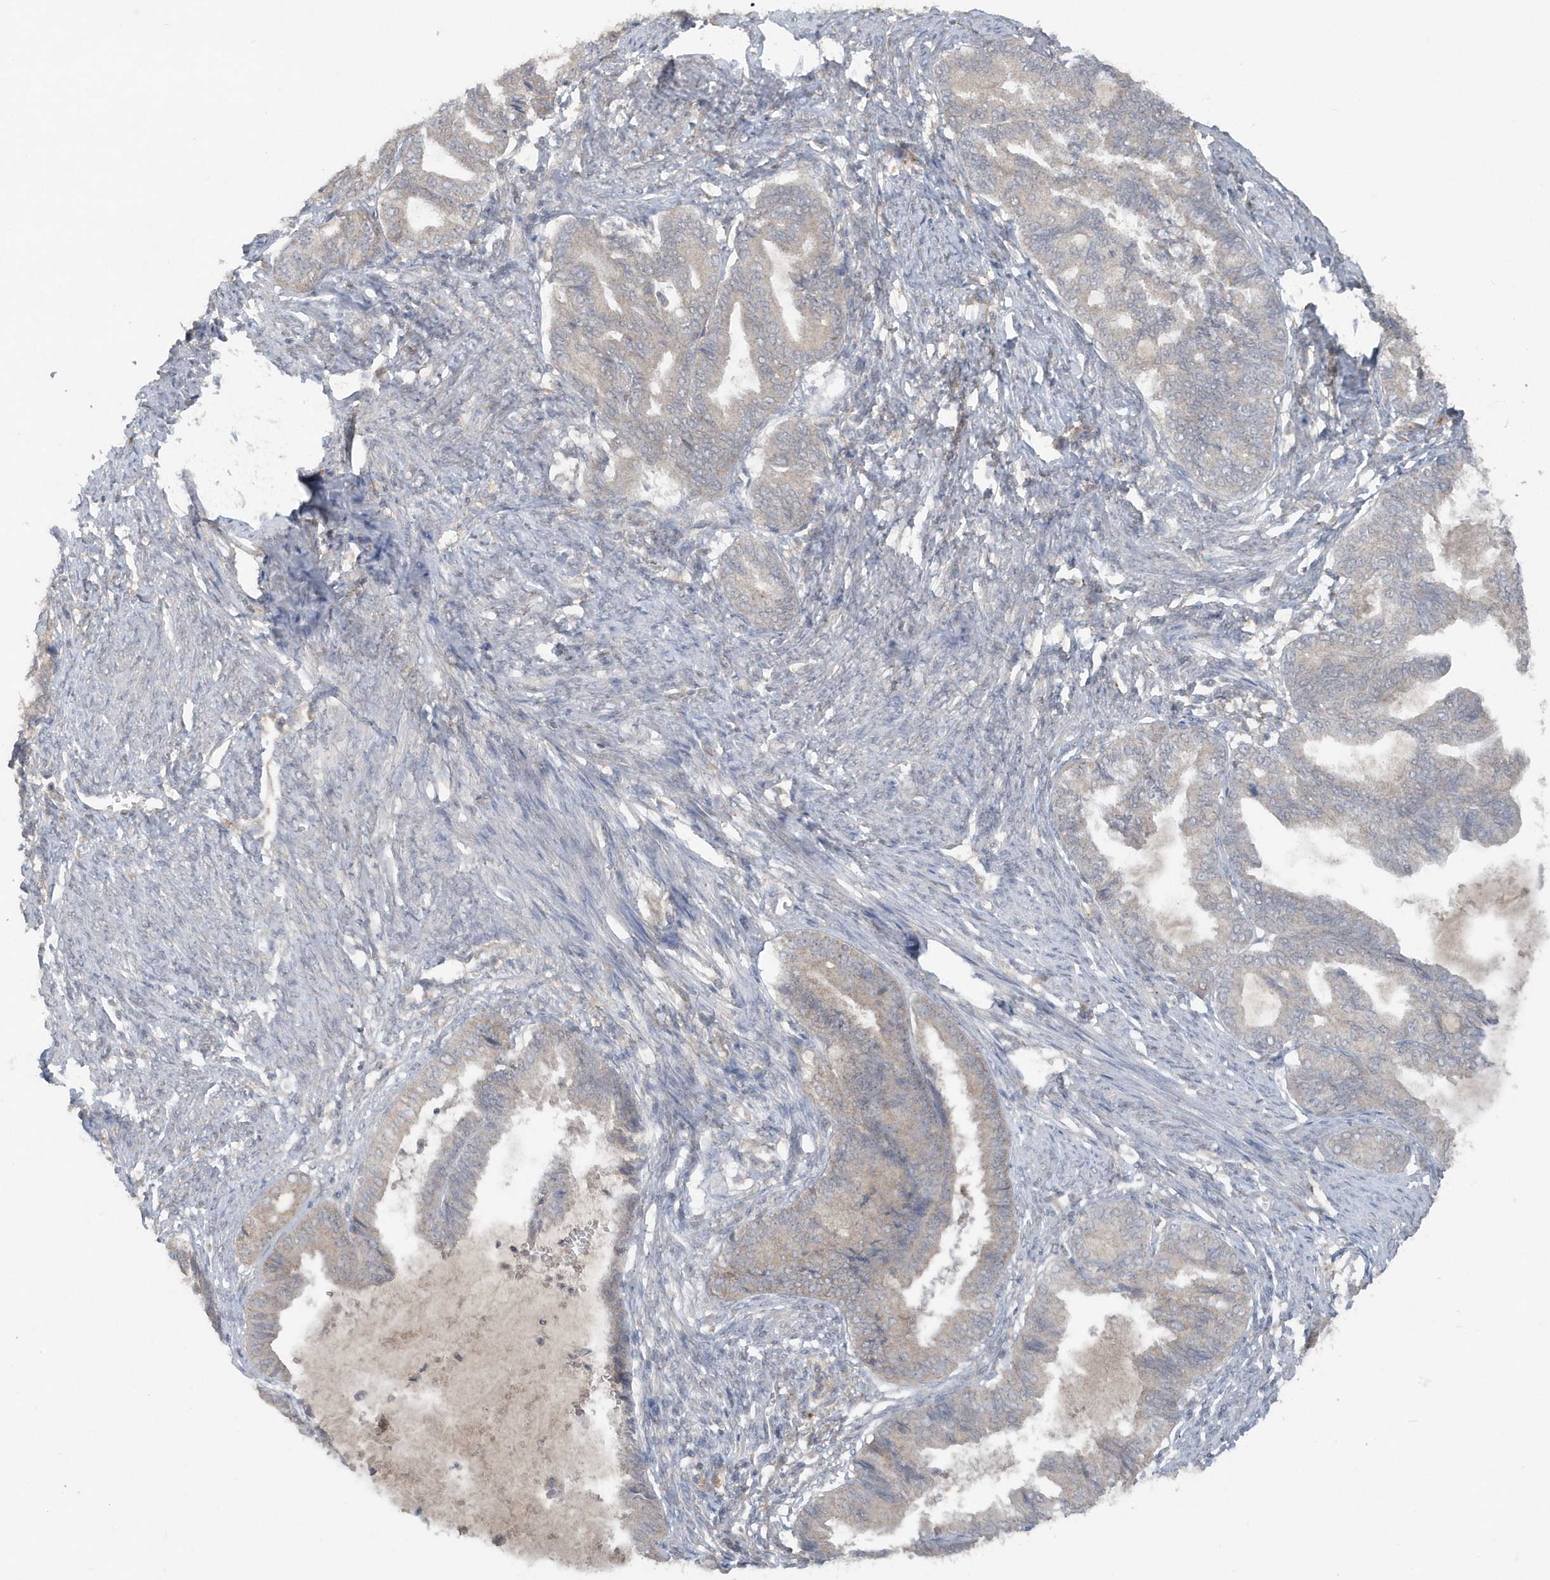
{"staining": {"intensity": "weak", "quantity": "<25%", "location": "cytoplasmic/membranous"}, "tissue": "endometrial cancer", "cell_type": "Tumor cells", "image_type": "cancer", "snomed": [{"axis": "morphology", "description": "Adenocarcinoma, NOS"}, {"axis": "topography", "description": "Endometrium"}], "caption": "Immunohistochemistry micrograph of neoplastic tissue: human endometrial cancer (adenocarcinoma) stained with DAB (3,3'-diaminobenzidine) demonstrates no significant protein expression in tumor cells.", "gene": "C1RL", "patient": {"sex": "female", "age": 86}}